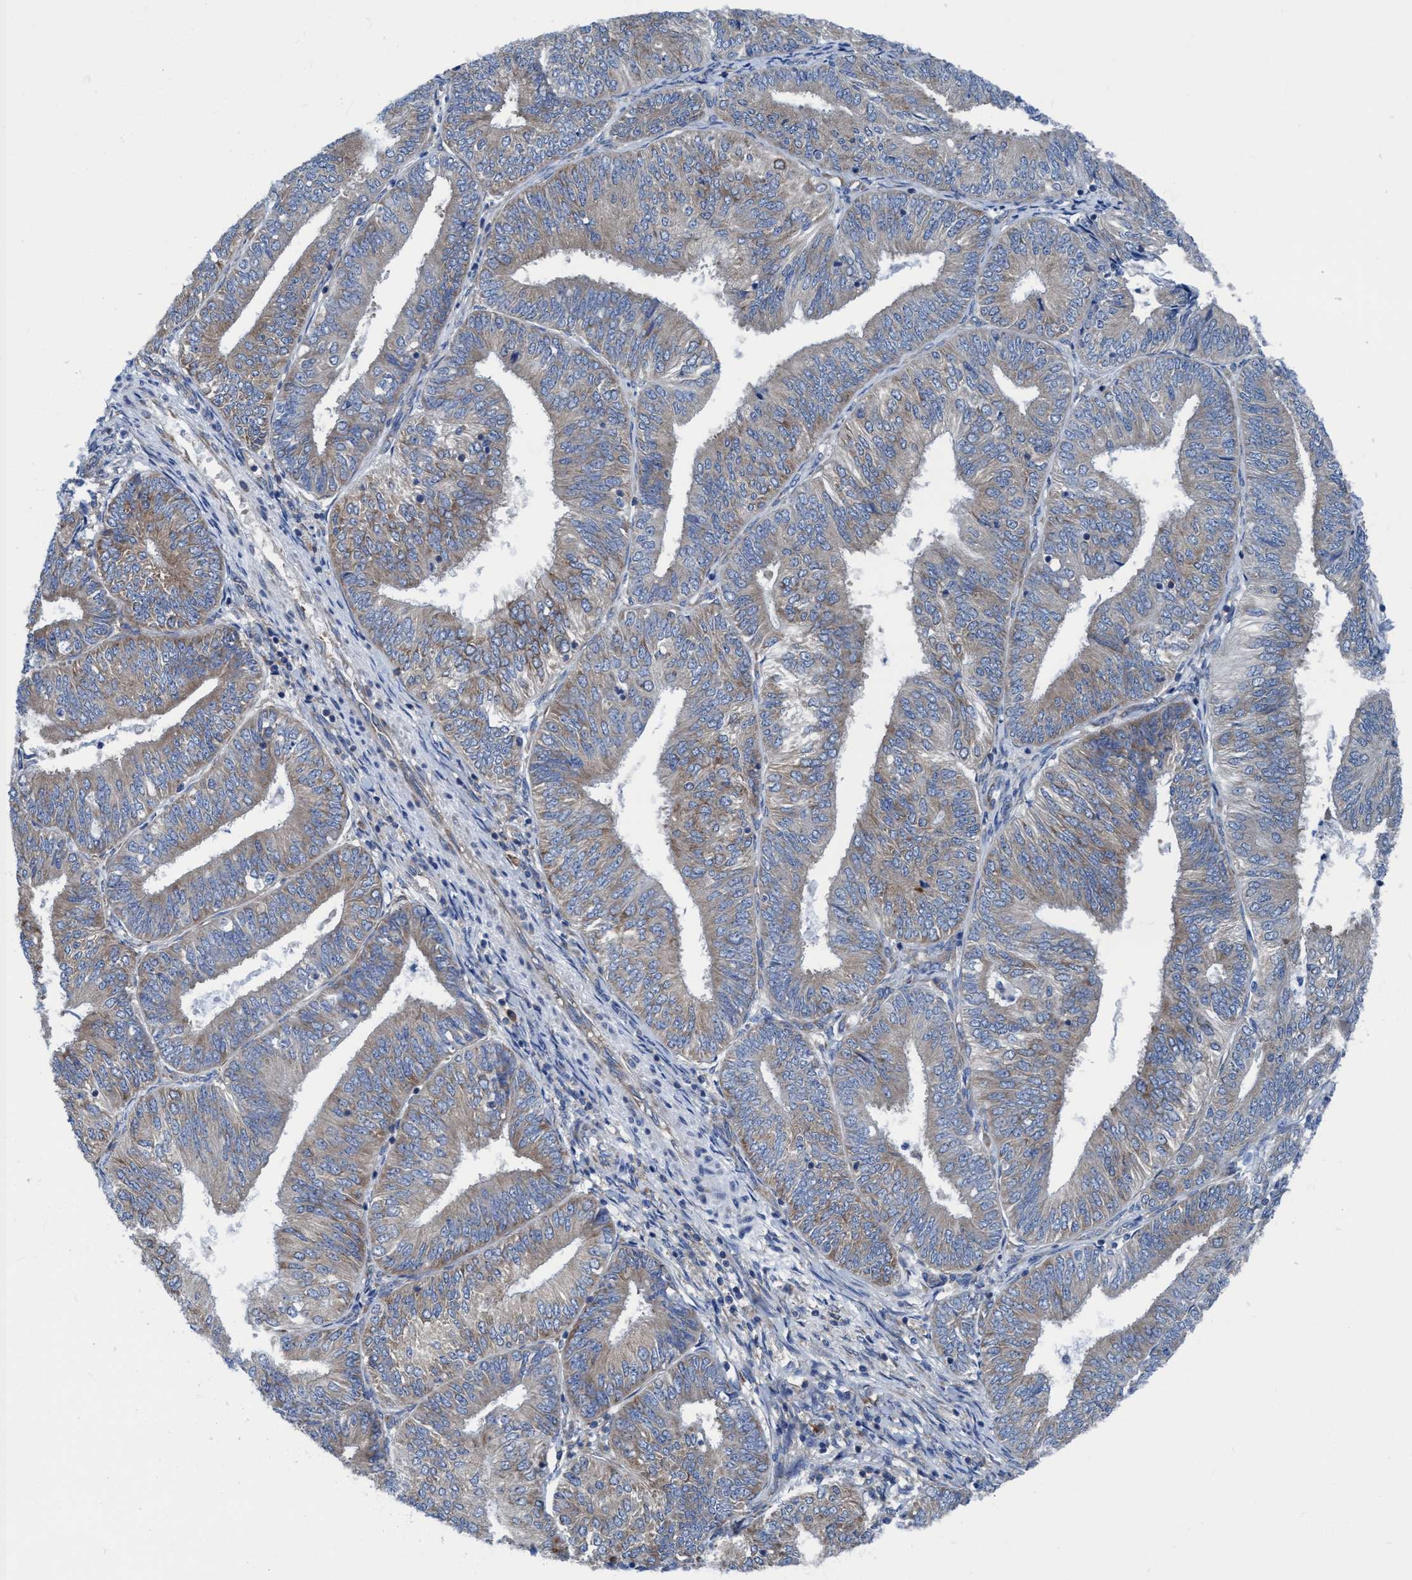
{"staining": {"intensity": "weak", "quantity": "<25%", "location": "cytoplasmic/membranous"}, "tissue": "endometrial cancer", "cell_type": "Tumor cells", "image_type": "cancer", "snomed": [{"axis": "morphology", "description": "Adenocarcinoma, NOS"}, {"axis": "topography", "description": "Endometrium"}], "caption": "DAB (3,3'-diaminobenzidine) immunohistochemical staining of endometrial cancer shows no significant positivity in tumor cells.", "gene": "NMT1", "patient": {"sex": "female", "age": 58}}